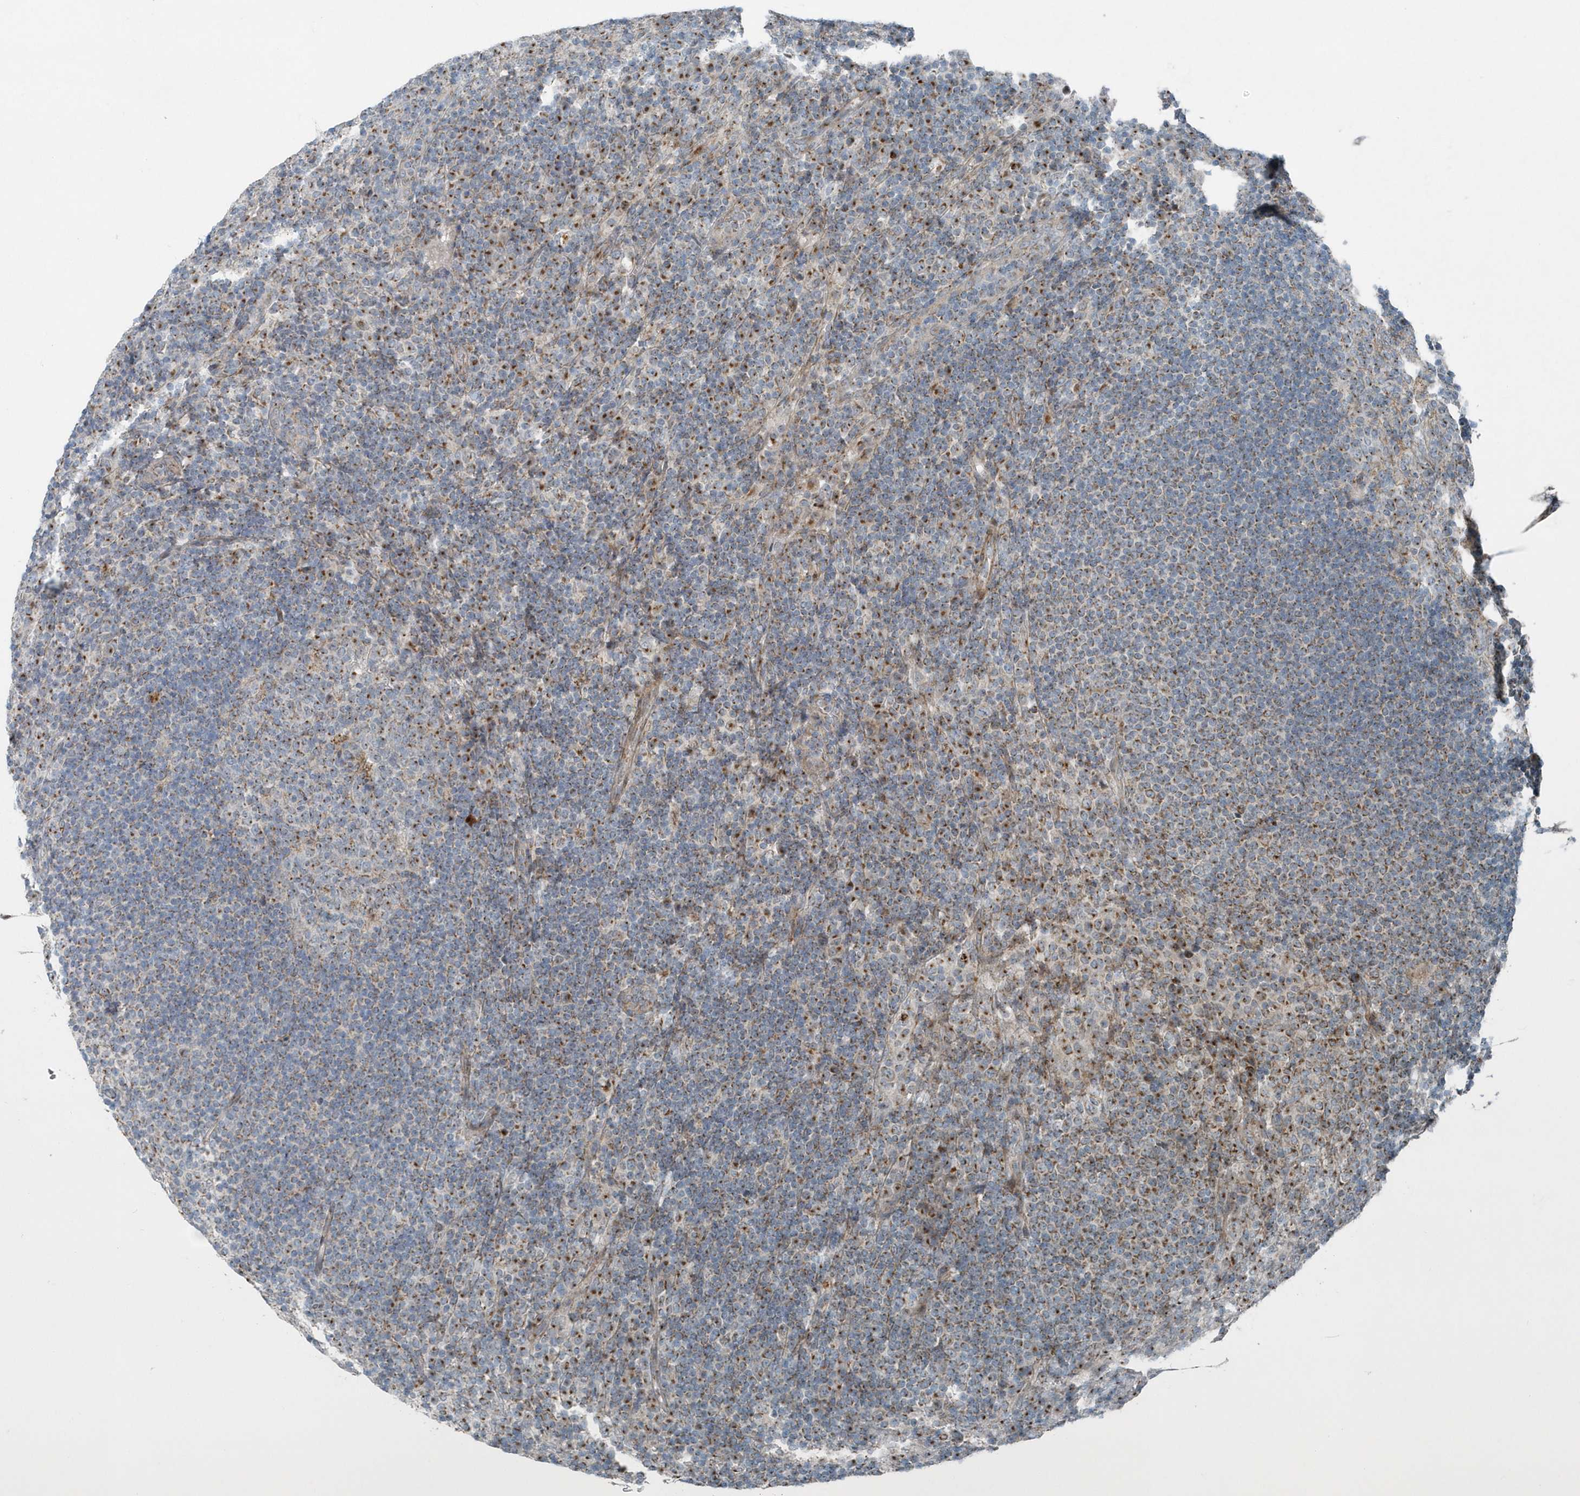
{"staining": {"intensity": "moderate", "quantity": "25%-75%", "location": "cytoplasmic/membranous"}, "tissue": "lymph node", "cell_type": "Germinal center cells", "image_type": "normal", "snomed": [{"axis": "morphology", "description": "Normal tissue, NOS"}, {"axis": "topography", "description": "Lymph node"}], "caption": "Protein staining of benign lymph node reveals moderate cytoplasmic/membranous expression in approximately 25%-75% of germinal center cells.", "gene": "GCC2", "patient": {"sex": "female", "age": 53}}